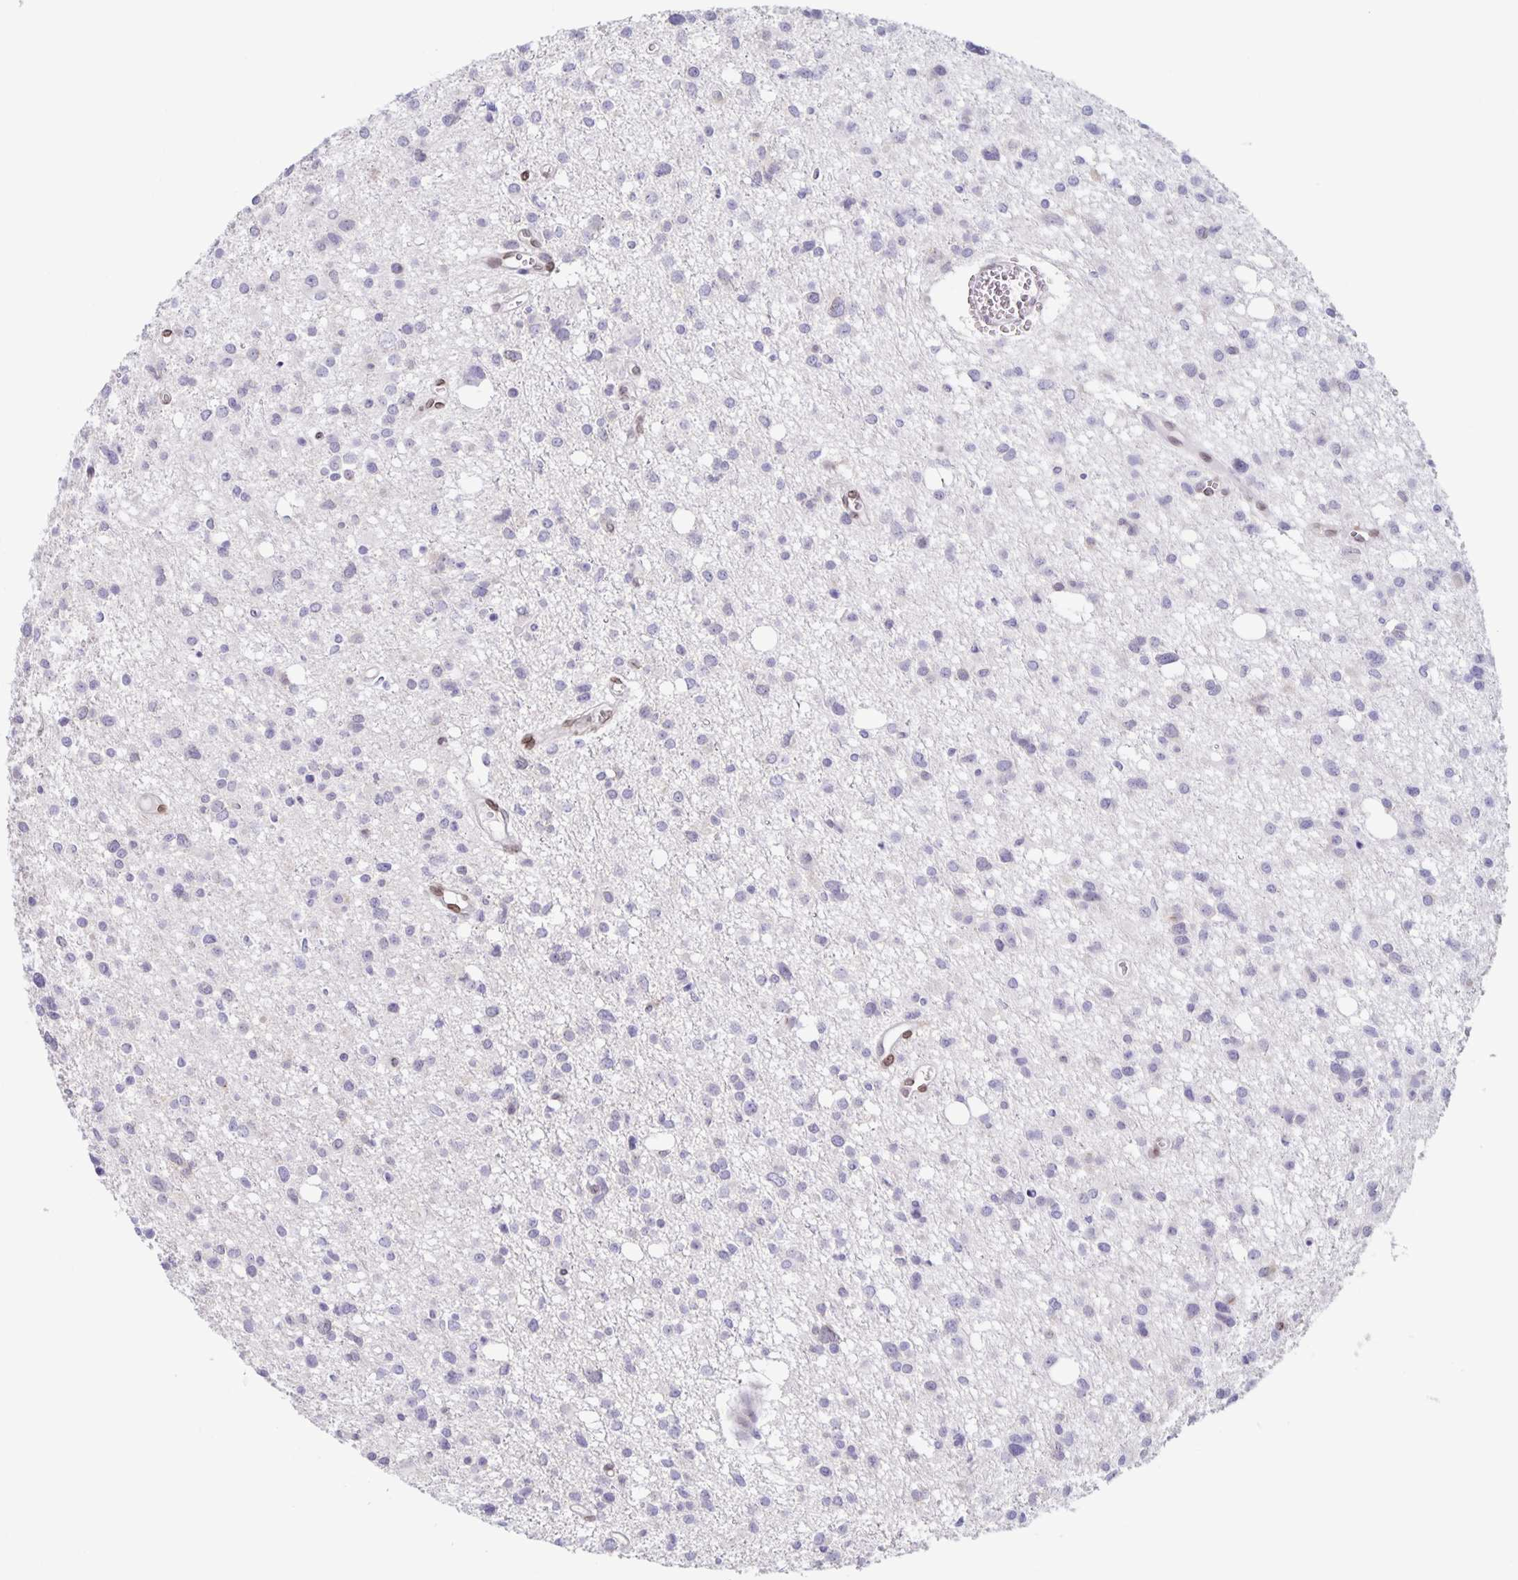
{"staining": {"intensity": "negative", "quantity": "none", "location": "none"}, "tissue": "glioma", "cell_type": "Tumor cells", "image_type": "cancer", "snomed": [{"axis": "morphology", "description": "Glioma, malignant, High grade"}, {"axis": "topography", "description": "Brain"}], "caption": "Micrograph shows no significant protein staining in tumor cells of malignant glioma (high-grade).", "gene": "SYNE2", "patient": {"sex": "male", "age": 23}}